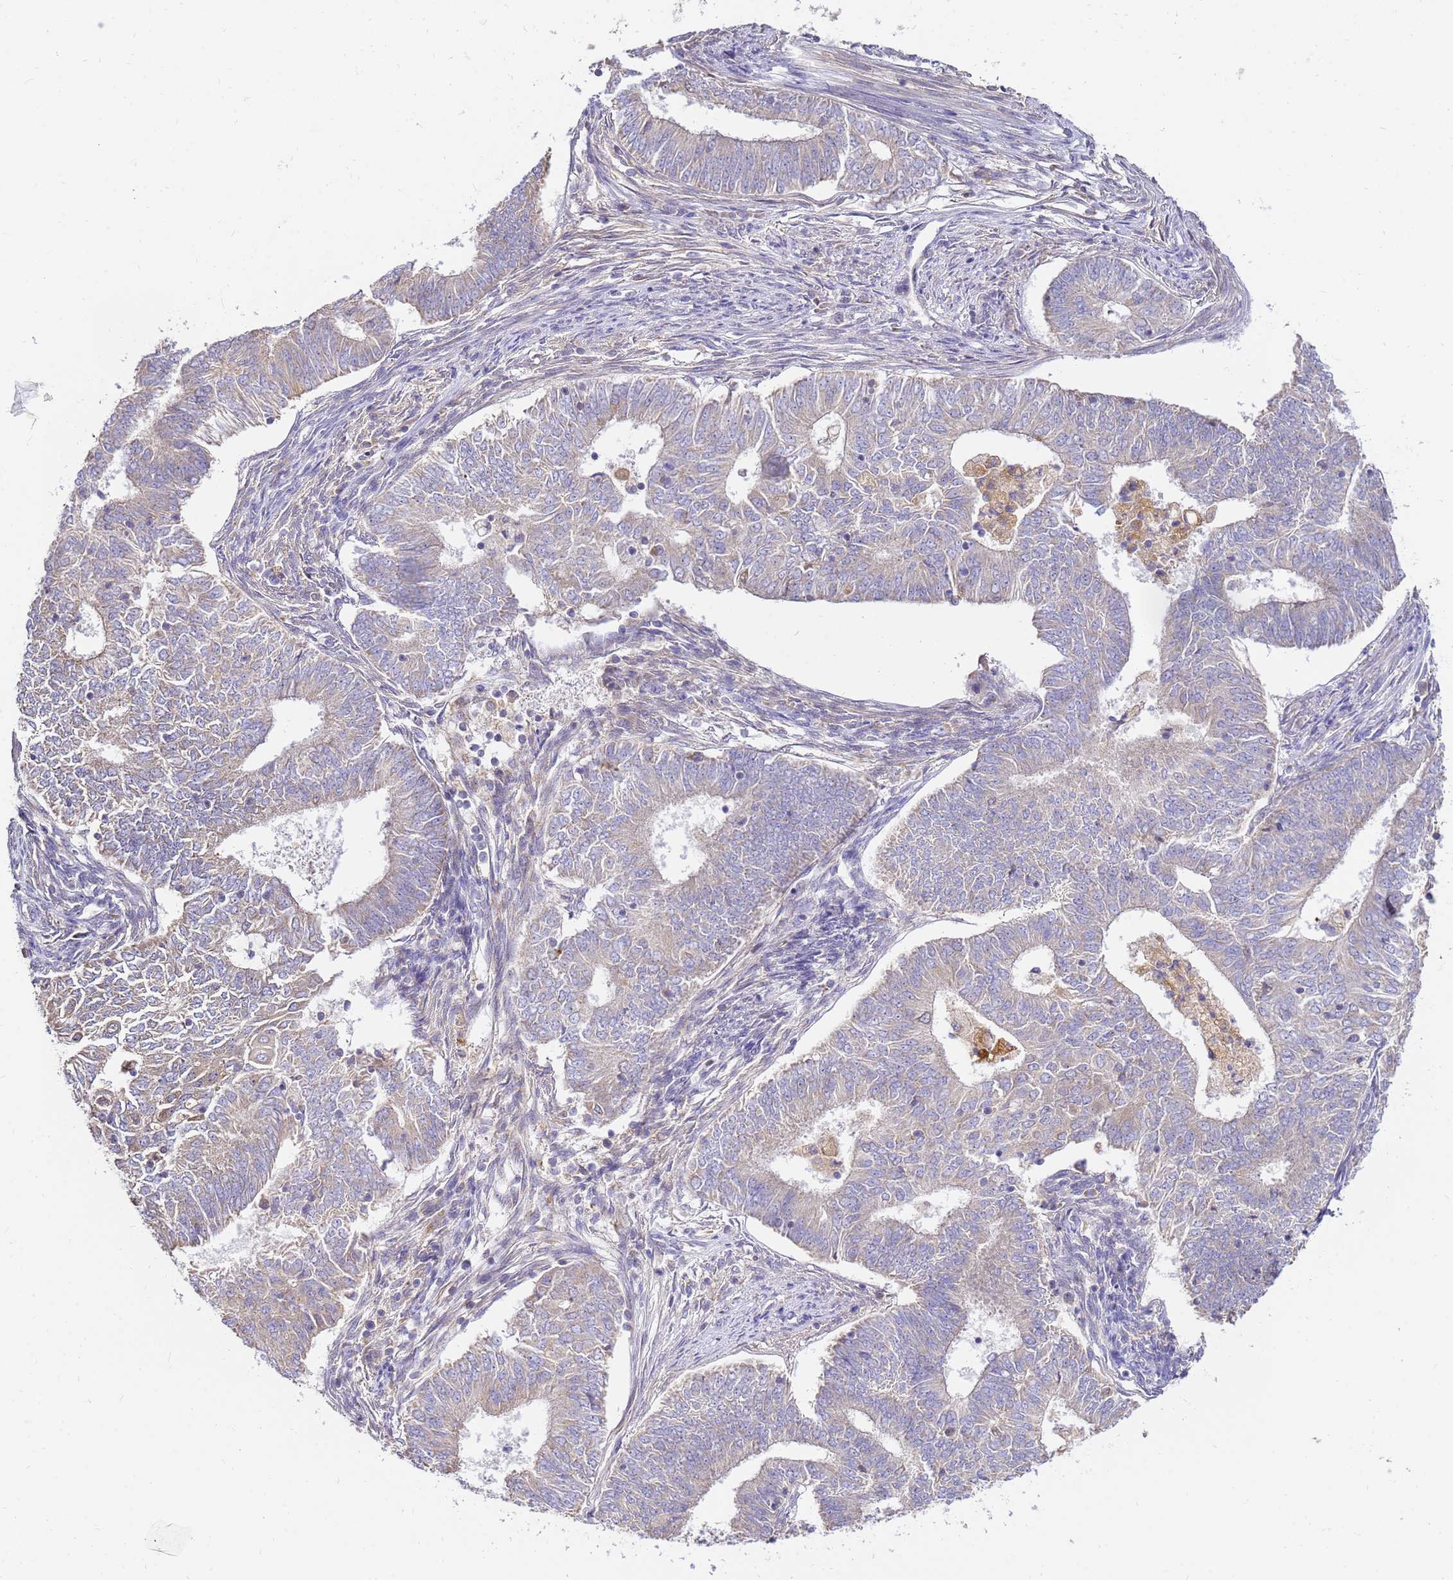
{"staining": {"intensity": "negative", "quantity": "none", "location": "none"}, "tissue": "endometrial cancer", "cell_type": "Tumor cells", "image_type": "cancer", "snomed": [{"axis": "morphology", "description": "Adenocarcinoma, NOS"}, {"axis": "topography", "description": "Endometrium"}], "caption": "Micrograph shows no significant protein staining in tumor cells of endometrial cancer (adenocarcinoma). (DAB IHC with hematoxylin counter stain).", "gene": "ARL8B", "patient": {"sex": "female", "age": 62}}